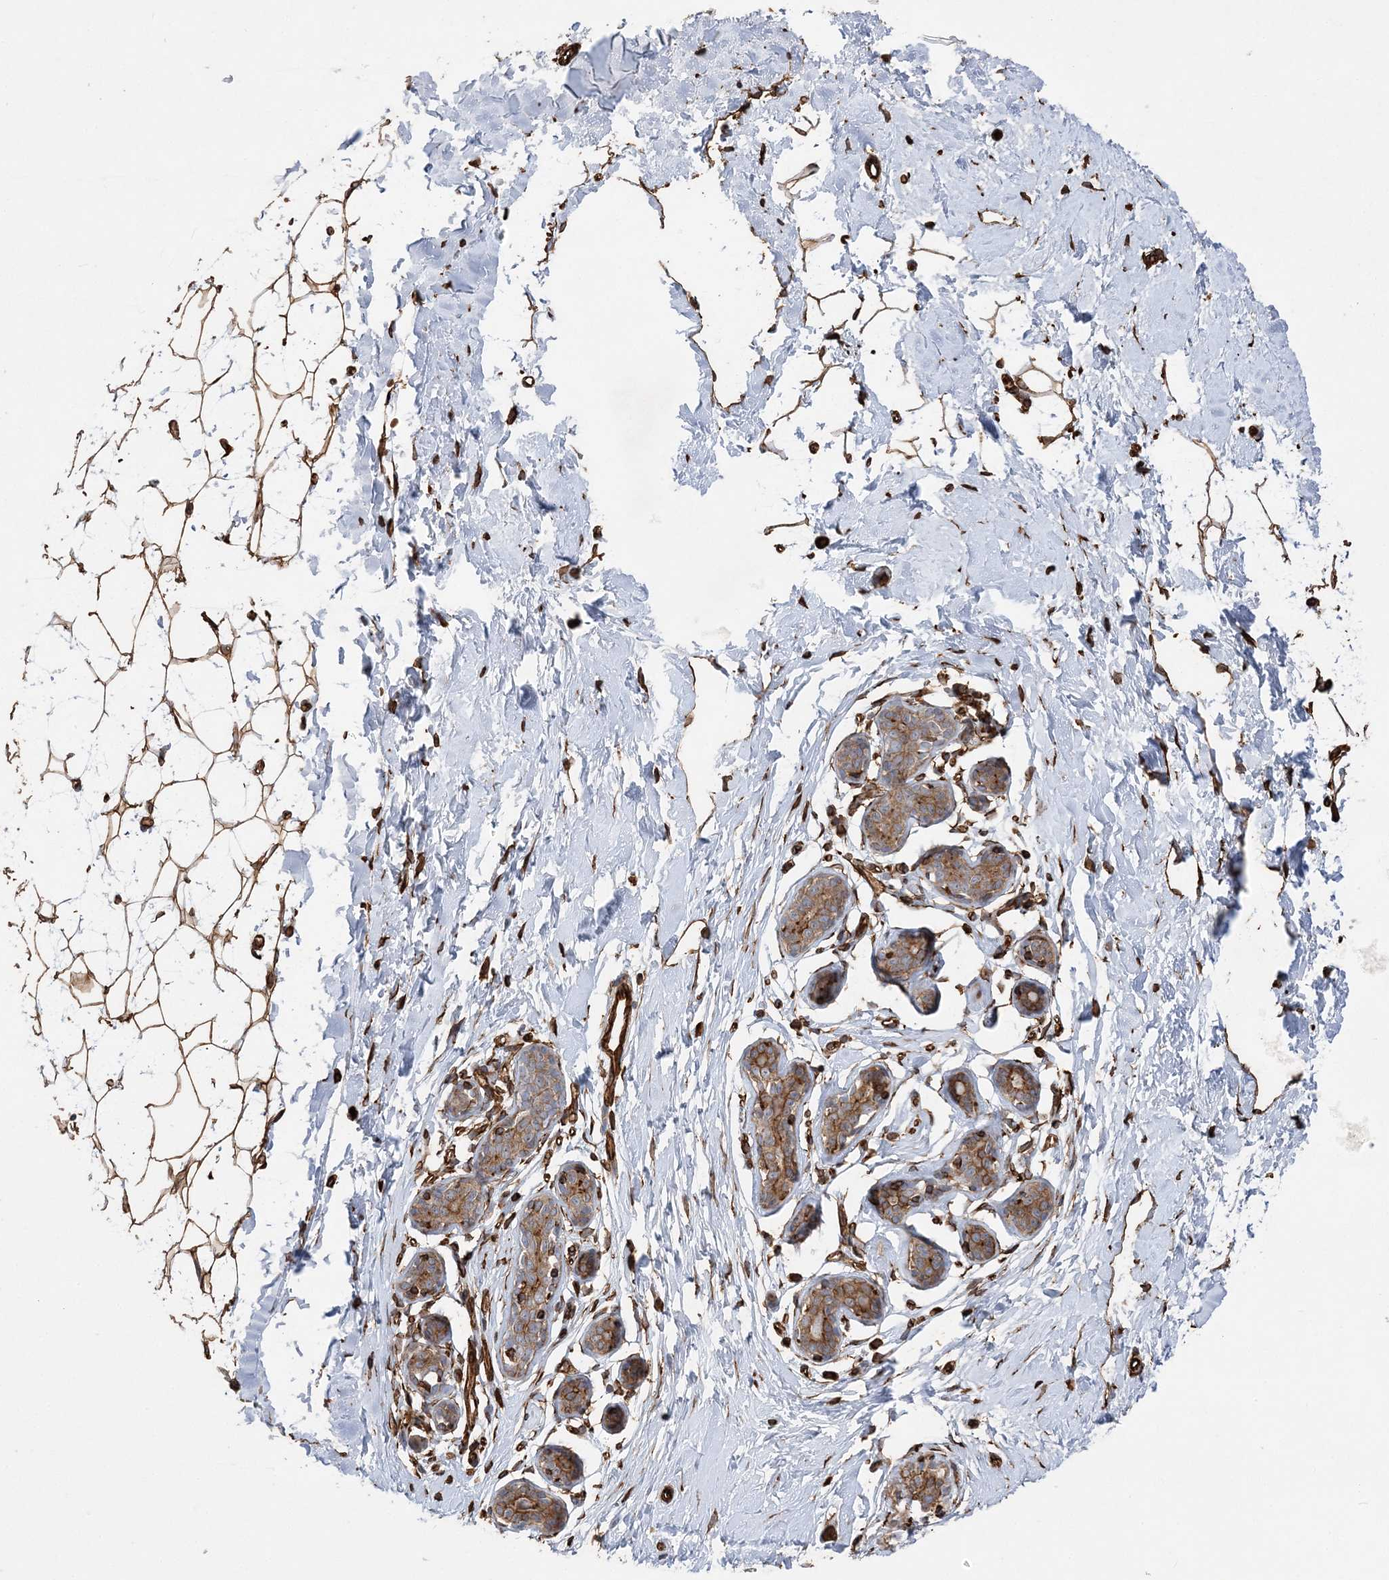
{"staining": {"intensity": "strong", "quantity": ">75%", "location": "cytoplasmic/membranous"}, "tissue": "adipose tissue", "cell_type": "Adipocytes", "image_type": "normal", "snomed": [{"axis": "morphology", "description": "Normal tissue, NOS"}, {"axis": "topography", "description": "Breast"}], "caption": "An image showing strong cytoplasmic/membranous positivity in about >75% of adipocytes in unremarkable adipose tissue, as visualized by brown immunohistochemical staining.", "gene": "FAM114A2", "patient": {"sex": "female", "age": 23}}